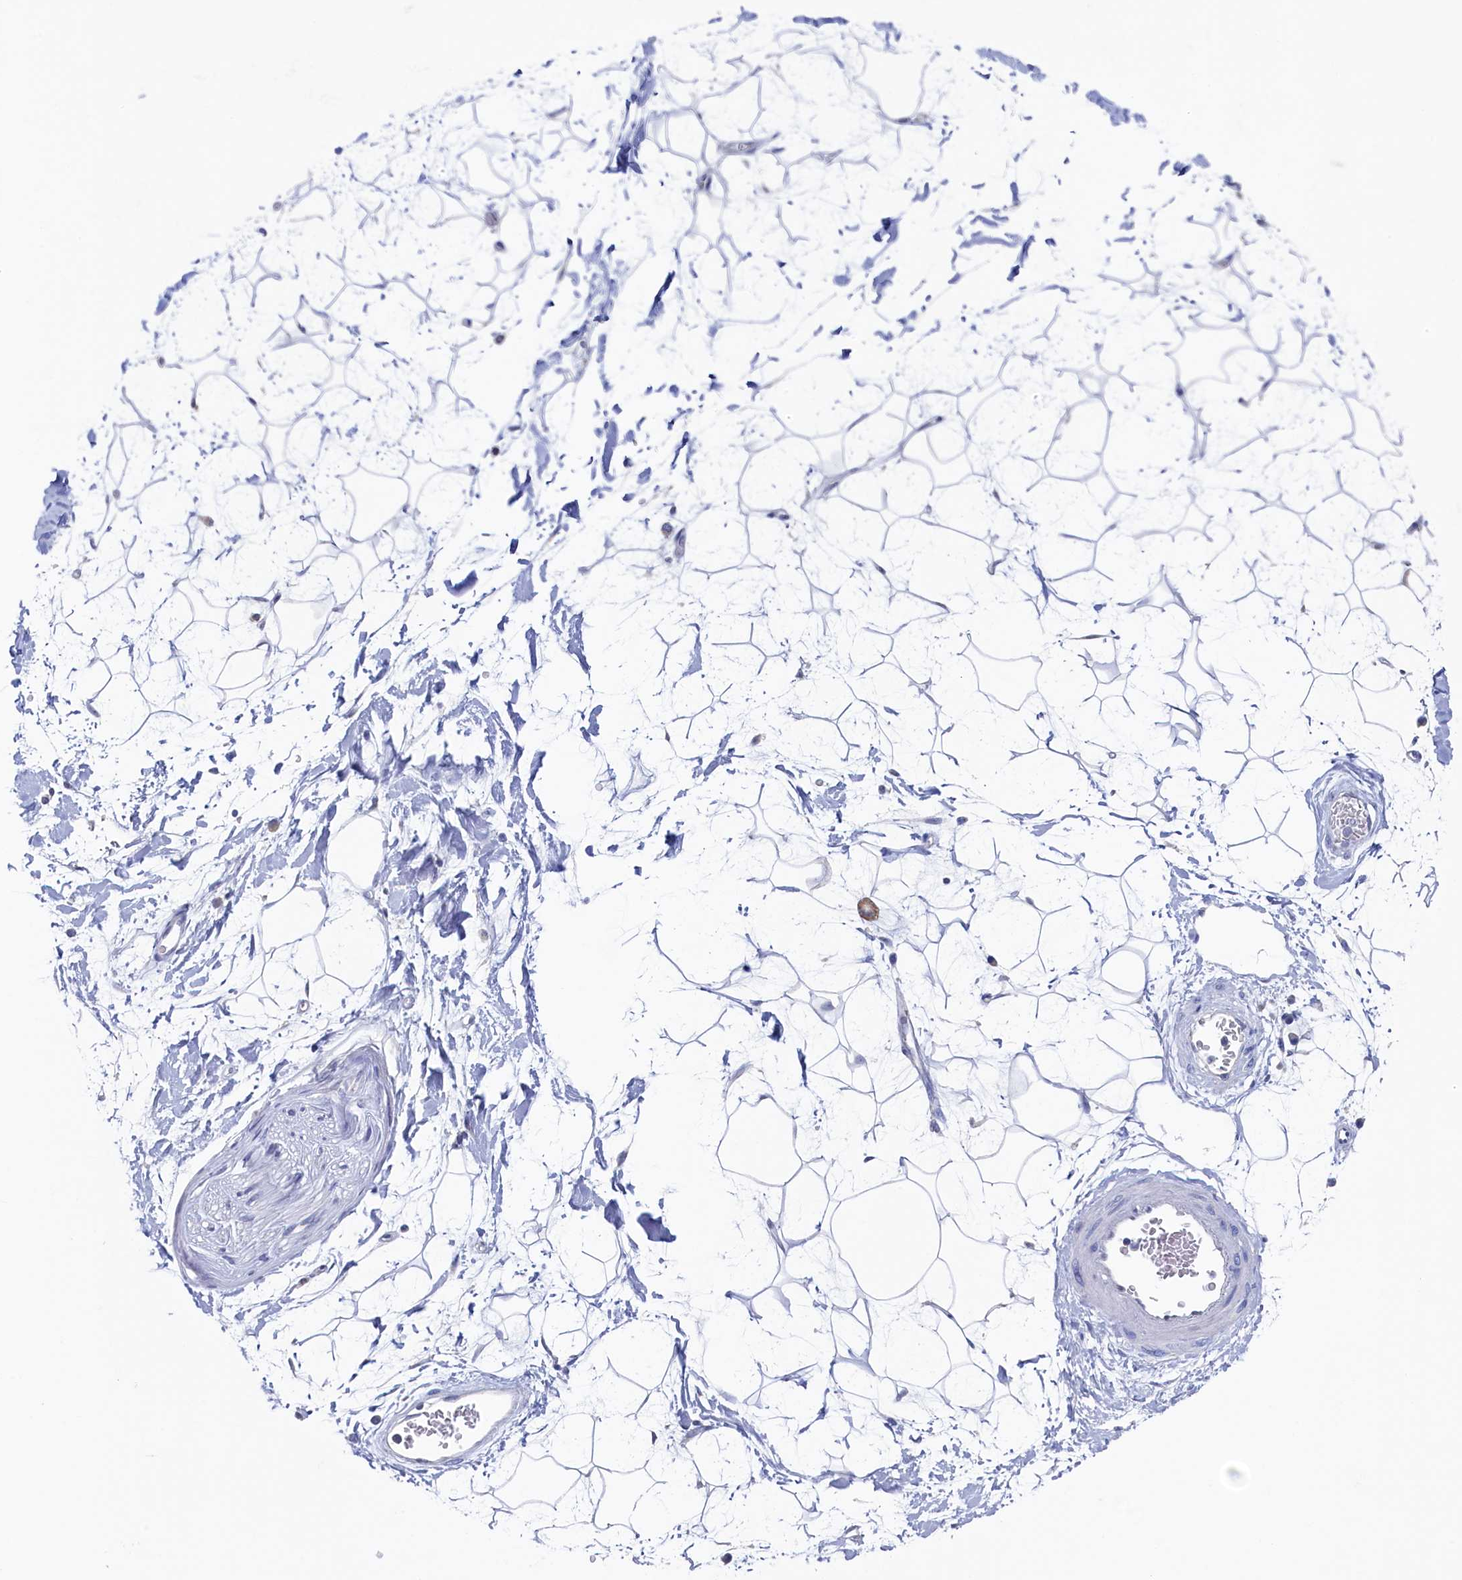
{"staining": {"intensity": "negative", "quantity": "none", "location": "none"}, "tissue": "adipose tissue", "cell_type": "Adipocytes", "image_type": "normal", "snomed": [{"axis": "morphology", "description": "Normal tissue, NOS"}, {"axis": "topography", "description": "Soft tissue"}], "caption": "Immunohistochemical staining of benign adipose tissue demonstrates no significant expression in adipocytes. (Brightfield microscopy of DAB (3,3'-diaminobenzidine) immunohistochemistry at high magnification).", "gene": "C11orf54", "patient": {"sex": "male", "age": 72}}